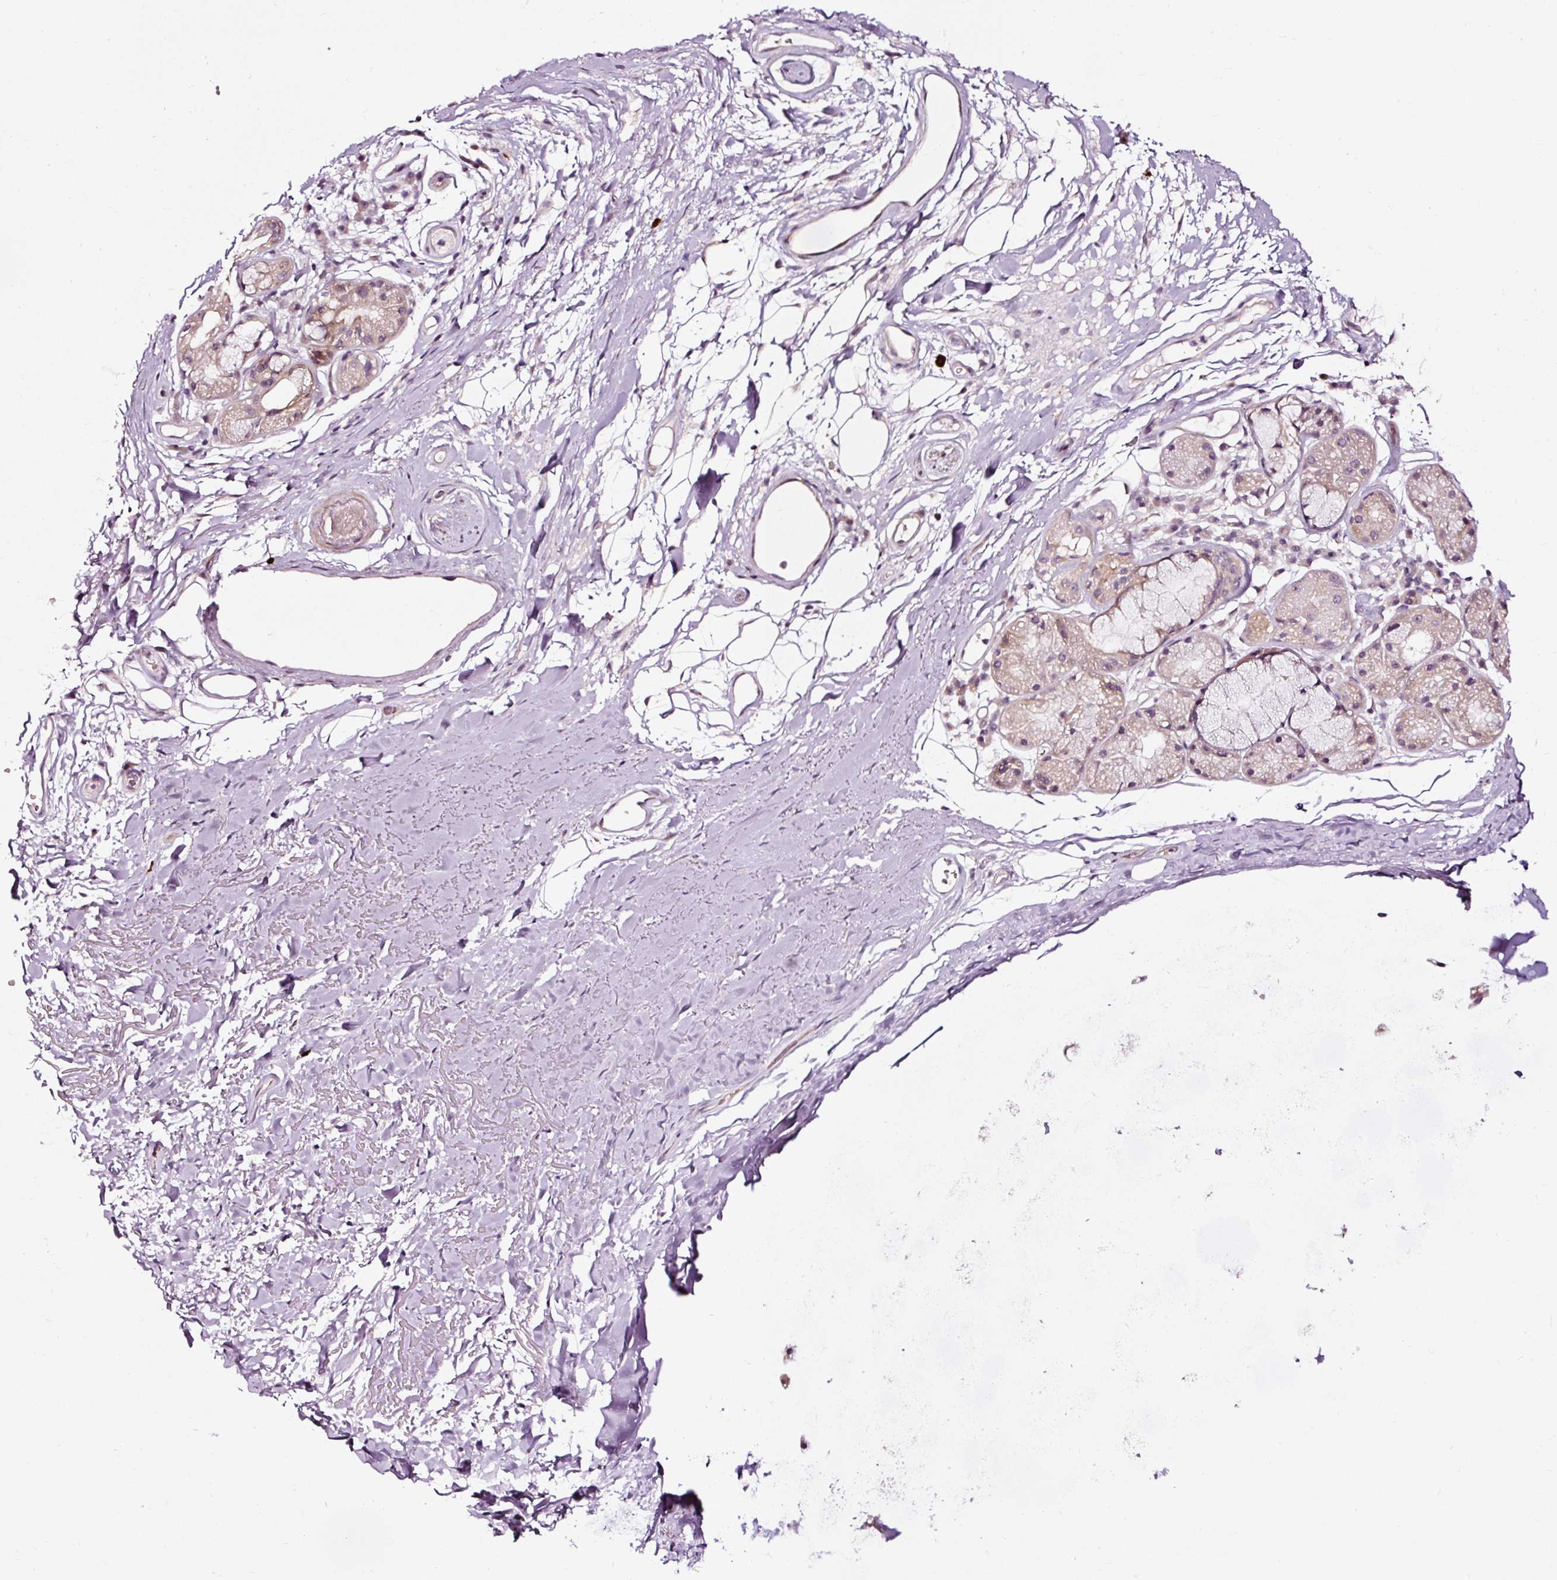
{"staining": {"intensity": "negative", "quantity": "none", "location": "none"}, "tissue": "adipose tissue", "cell_type": "Adipocytes", "image_type": "normal", "snomed": [{"axis": "morphology", "description": "Normal tissue, NOS"}, {"axis": "topography", "description": "Cartilage tissue"}], "caption": "This image is of unremarkable adipose tissue stained with IHC to label a protein in brown with the nuclei are counter-stained blue. There is no expression in adipocytes. (Stains: DAB (3,3'-diaminobenzidine) IHC with hematoxylin counter stain, Microscopy: brightfield microscopy at high magnification).", "gene": "UTP14A", "patient": {"sex": "male", "age": 80}}